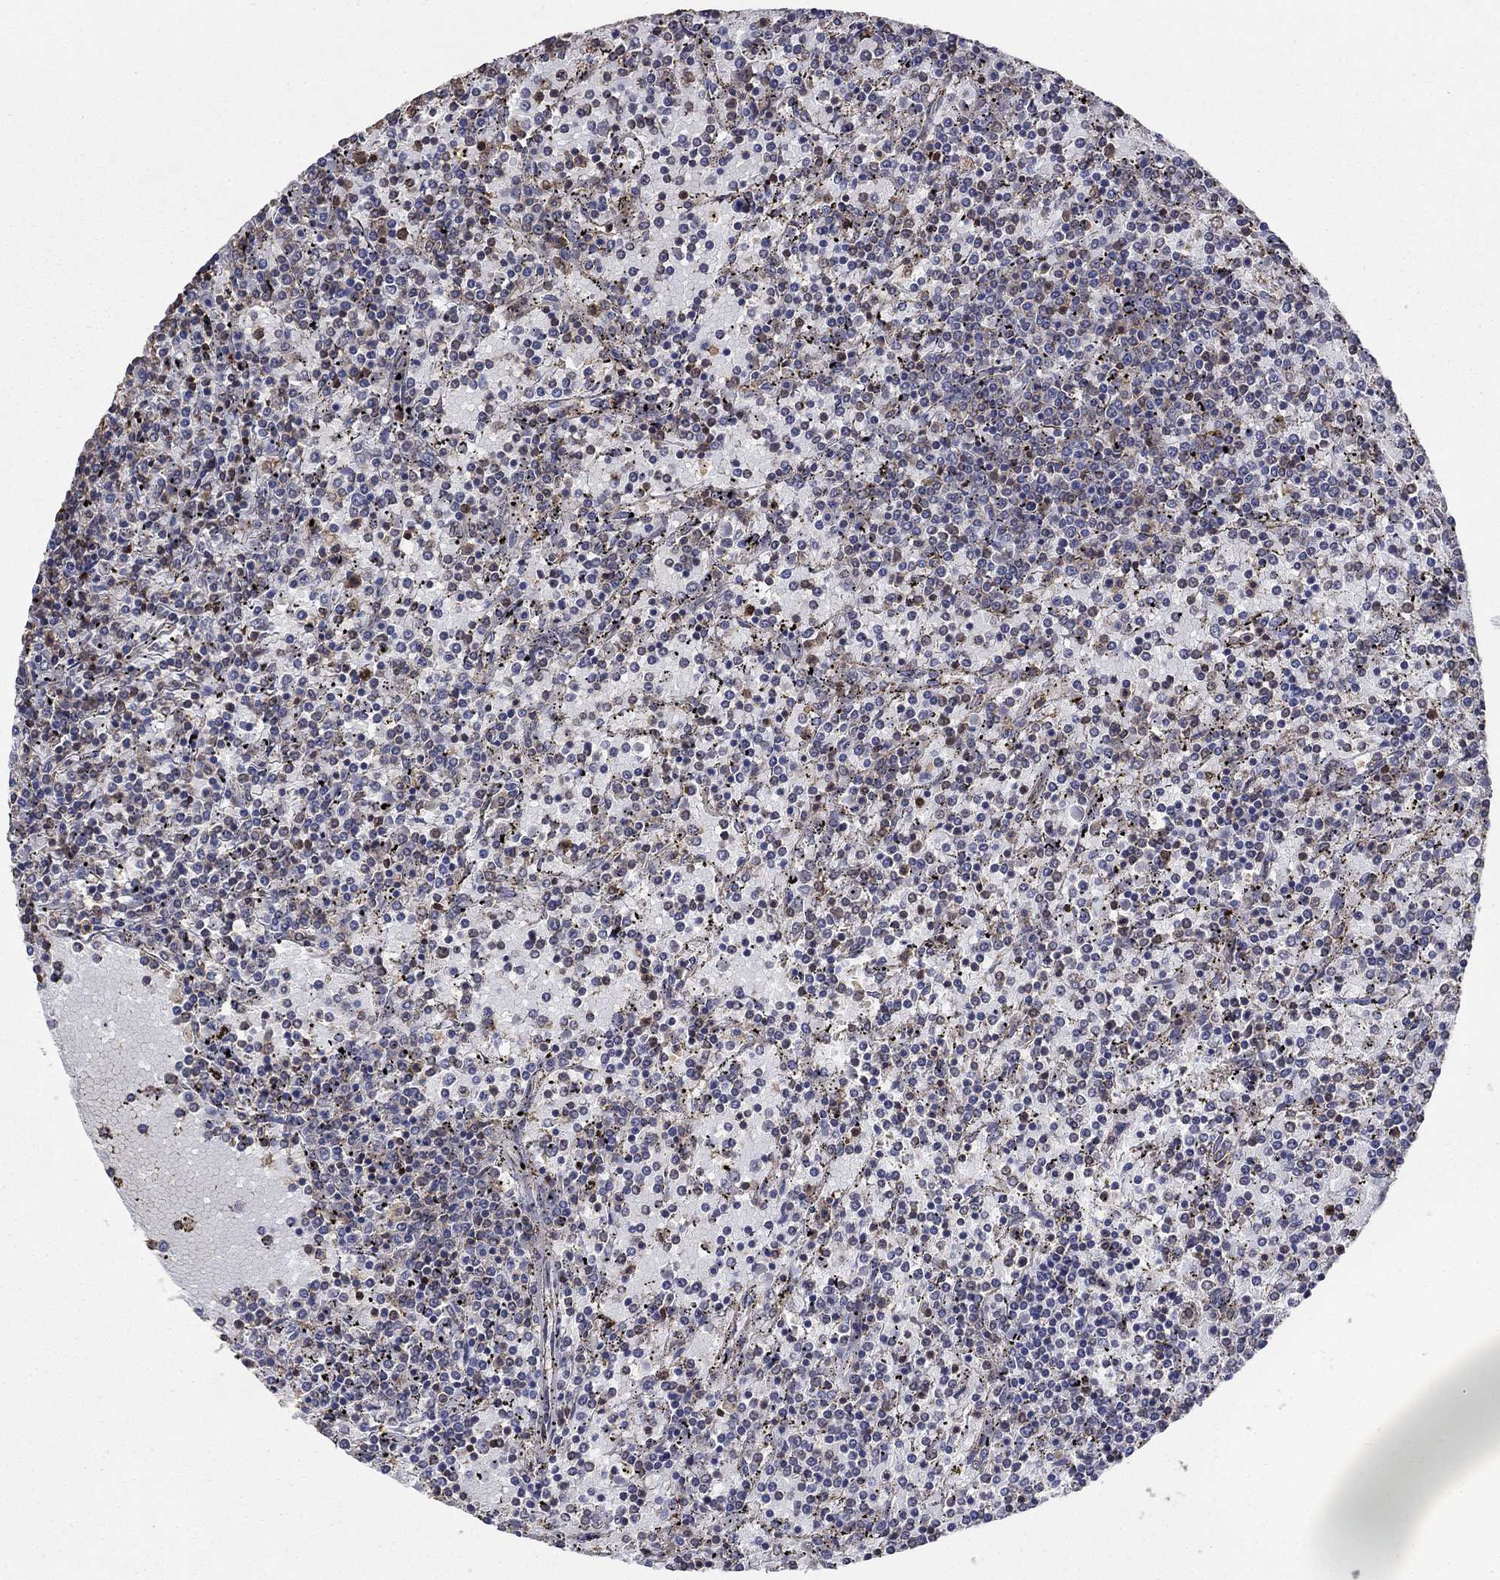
{"staining": {"intensity": "negative", "quantity": "none", "location": "none"}, "tissue": "lymphoma", "cell_type": "Tumor cells", "image_type": "cancer", "snomed": [{"axis": "morphology", "description": "Malignant lymphoma, non-Hodgkin's type, Low grade"}, {"axis": "topography", "description": "Spleen"}], "caption": "DAB immunohistochemical staining of low-grade malignant lymphoma, non-Hodgkin's type shows no significant expression in tumor cells.", "gene": "DVL1", "patient": {"sex": "female", "age": 77}}